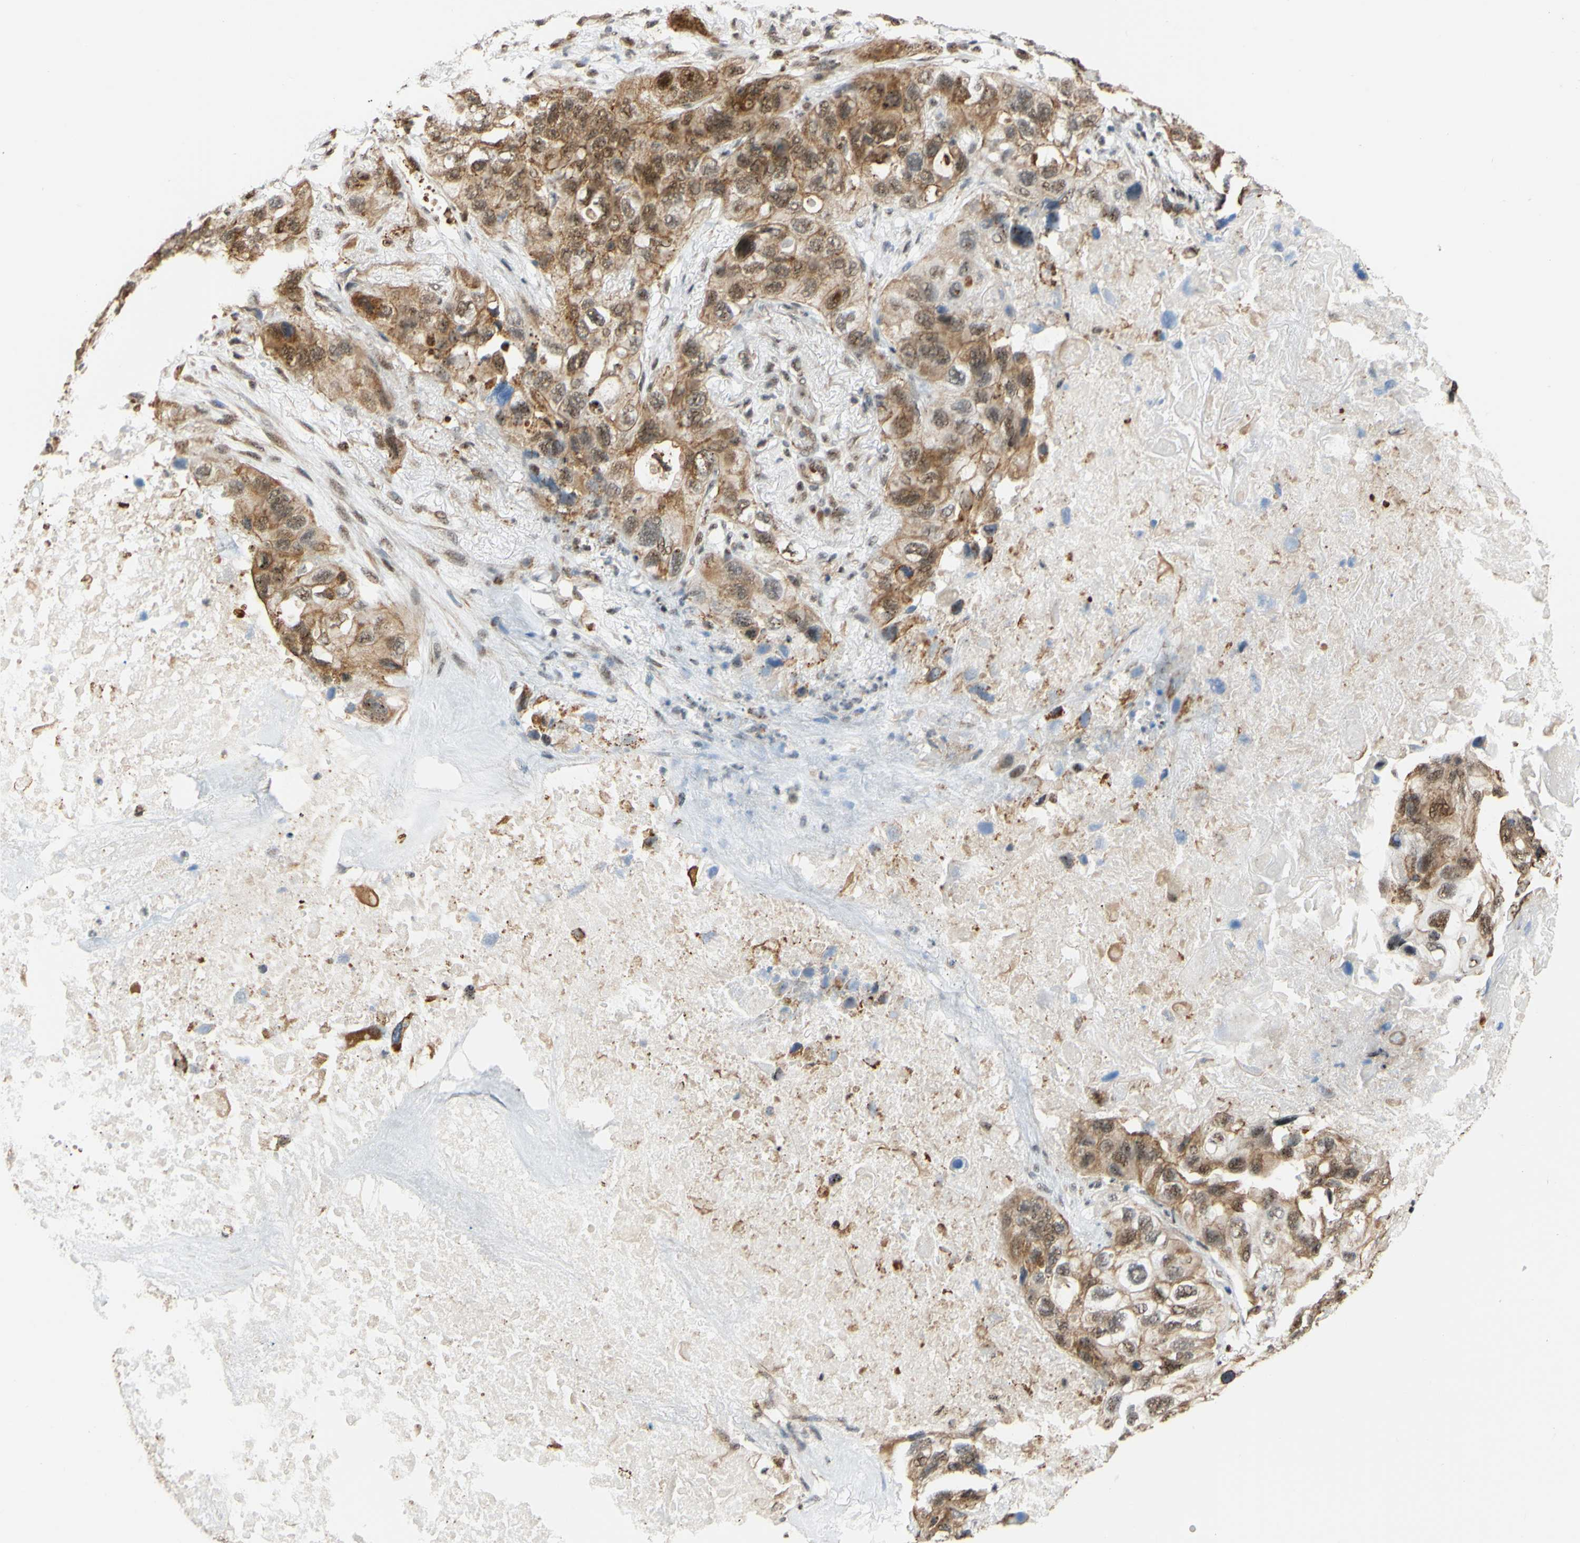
{"staining": {"intensity": "moderate", "quantity": ">75%", "location": "cytoplasmic/membranous,nuclear"}, "tissue": "lung cancer", "cell_type": "Tumor cells", "image_type": "cancer", "snomed": [{"axis": "morphology", "description": "Squamous cell carcinoma, NOS"}, {"axis": "topography", "description": "Lung"}], "caption": "Immunohistochemistry (IHC) (DAB) staining of human lung cancer displays moderate cytoplasmic/membranous and nuclear protein staining in about >75% of tumor cells.", "gene": "SAP18", "patient": {"sex": "female", "age": 73}}